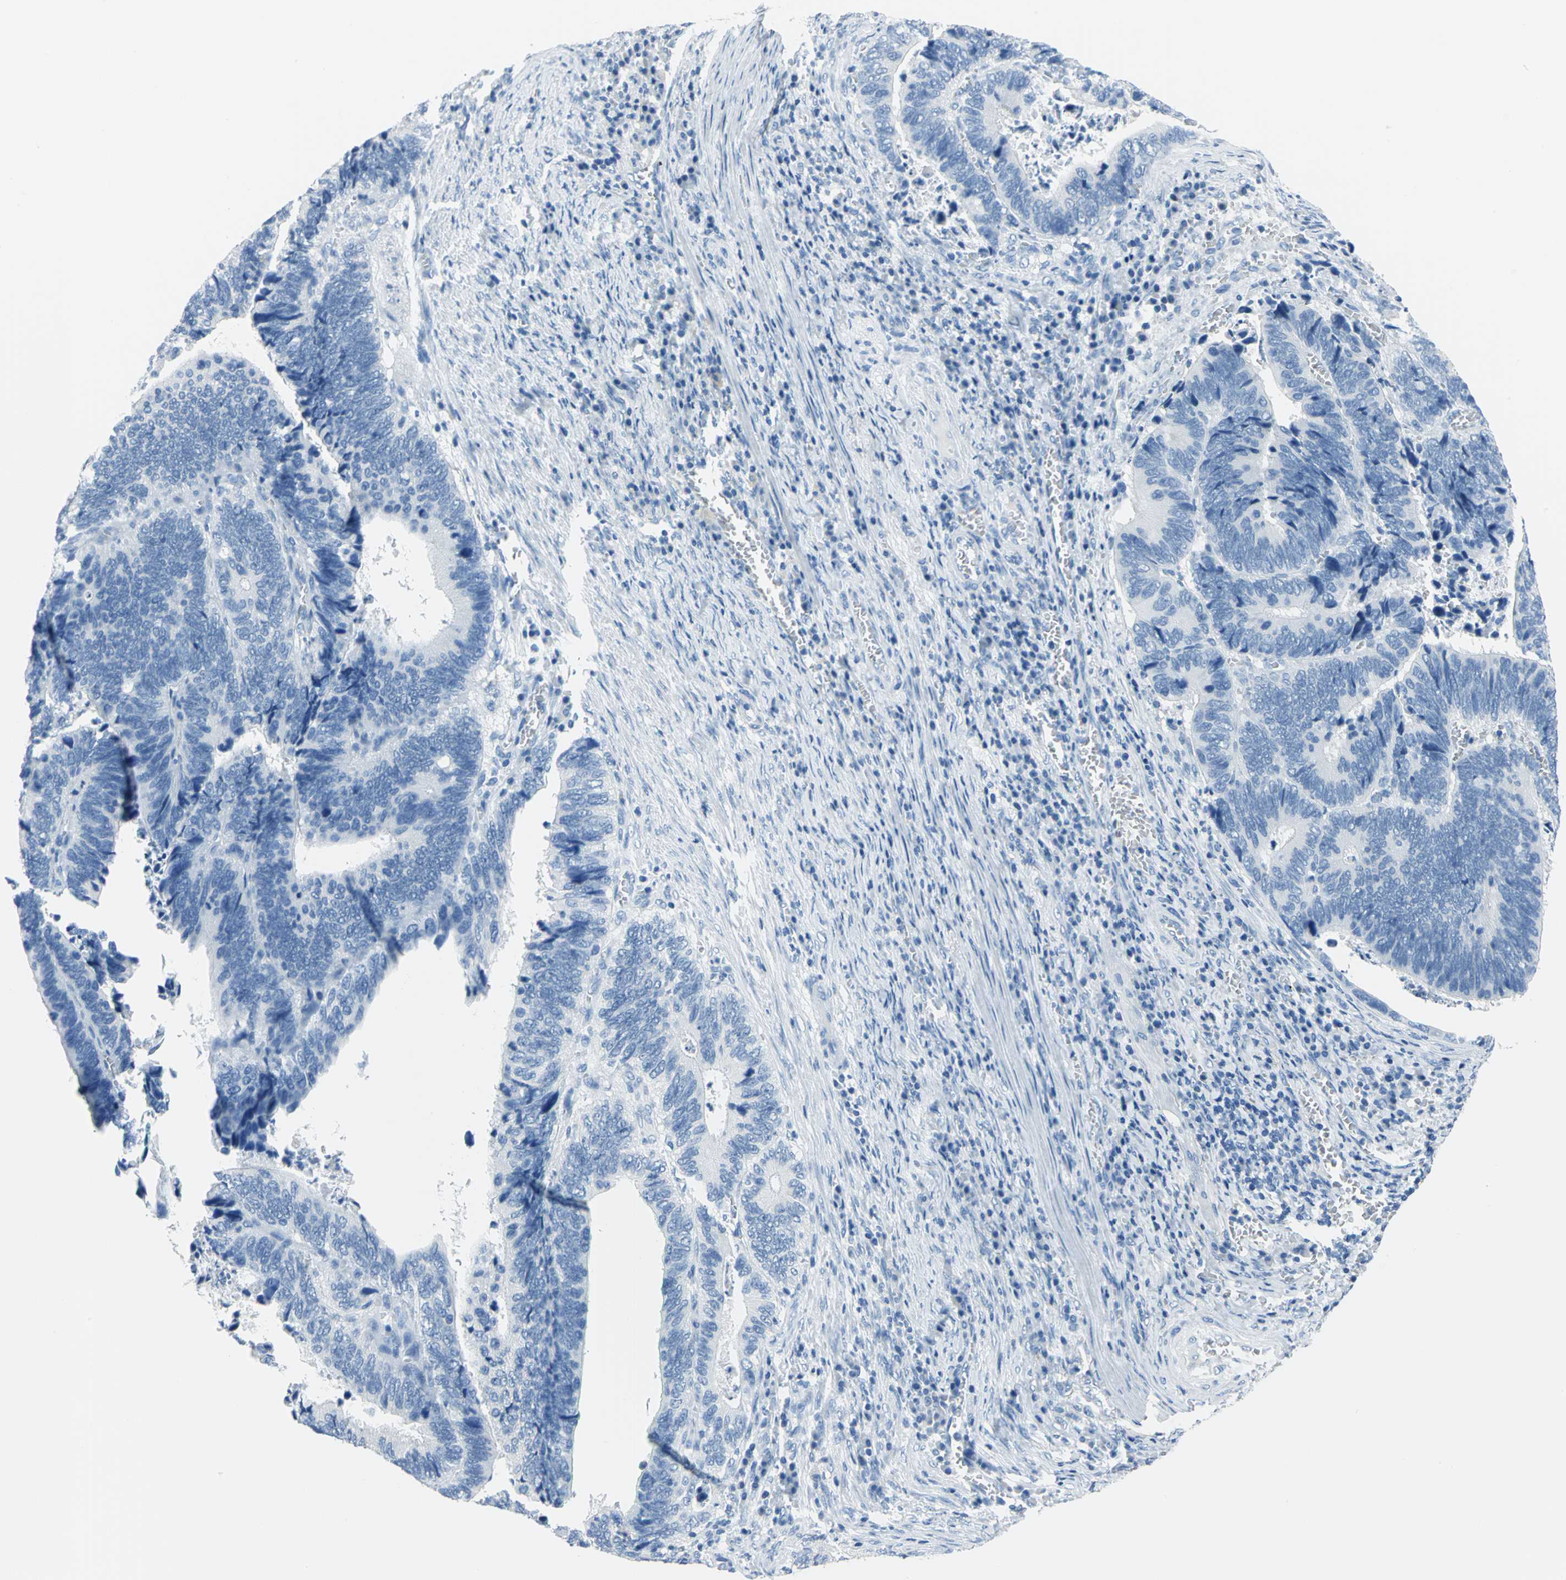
{"staining": {"intensity": "negative", "quantity": "none", "location": "none"}, "tissue": "colorectal cancer", "cell_type": "Tumor cells", "image_type": "cancer", "snomed": [{"axis": "morphology", "description": "Adenocarcinoma, NOS"}, {"axis": "topography", "description": "Colon"}], "caption": "Tumor cells show no significant positivity in adenocarcinoma (colorectal).", "gene": "PKLR", "patient": {"sex": "male", "age": 72}}